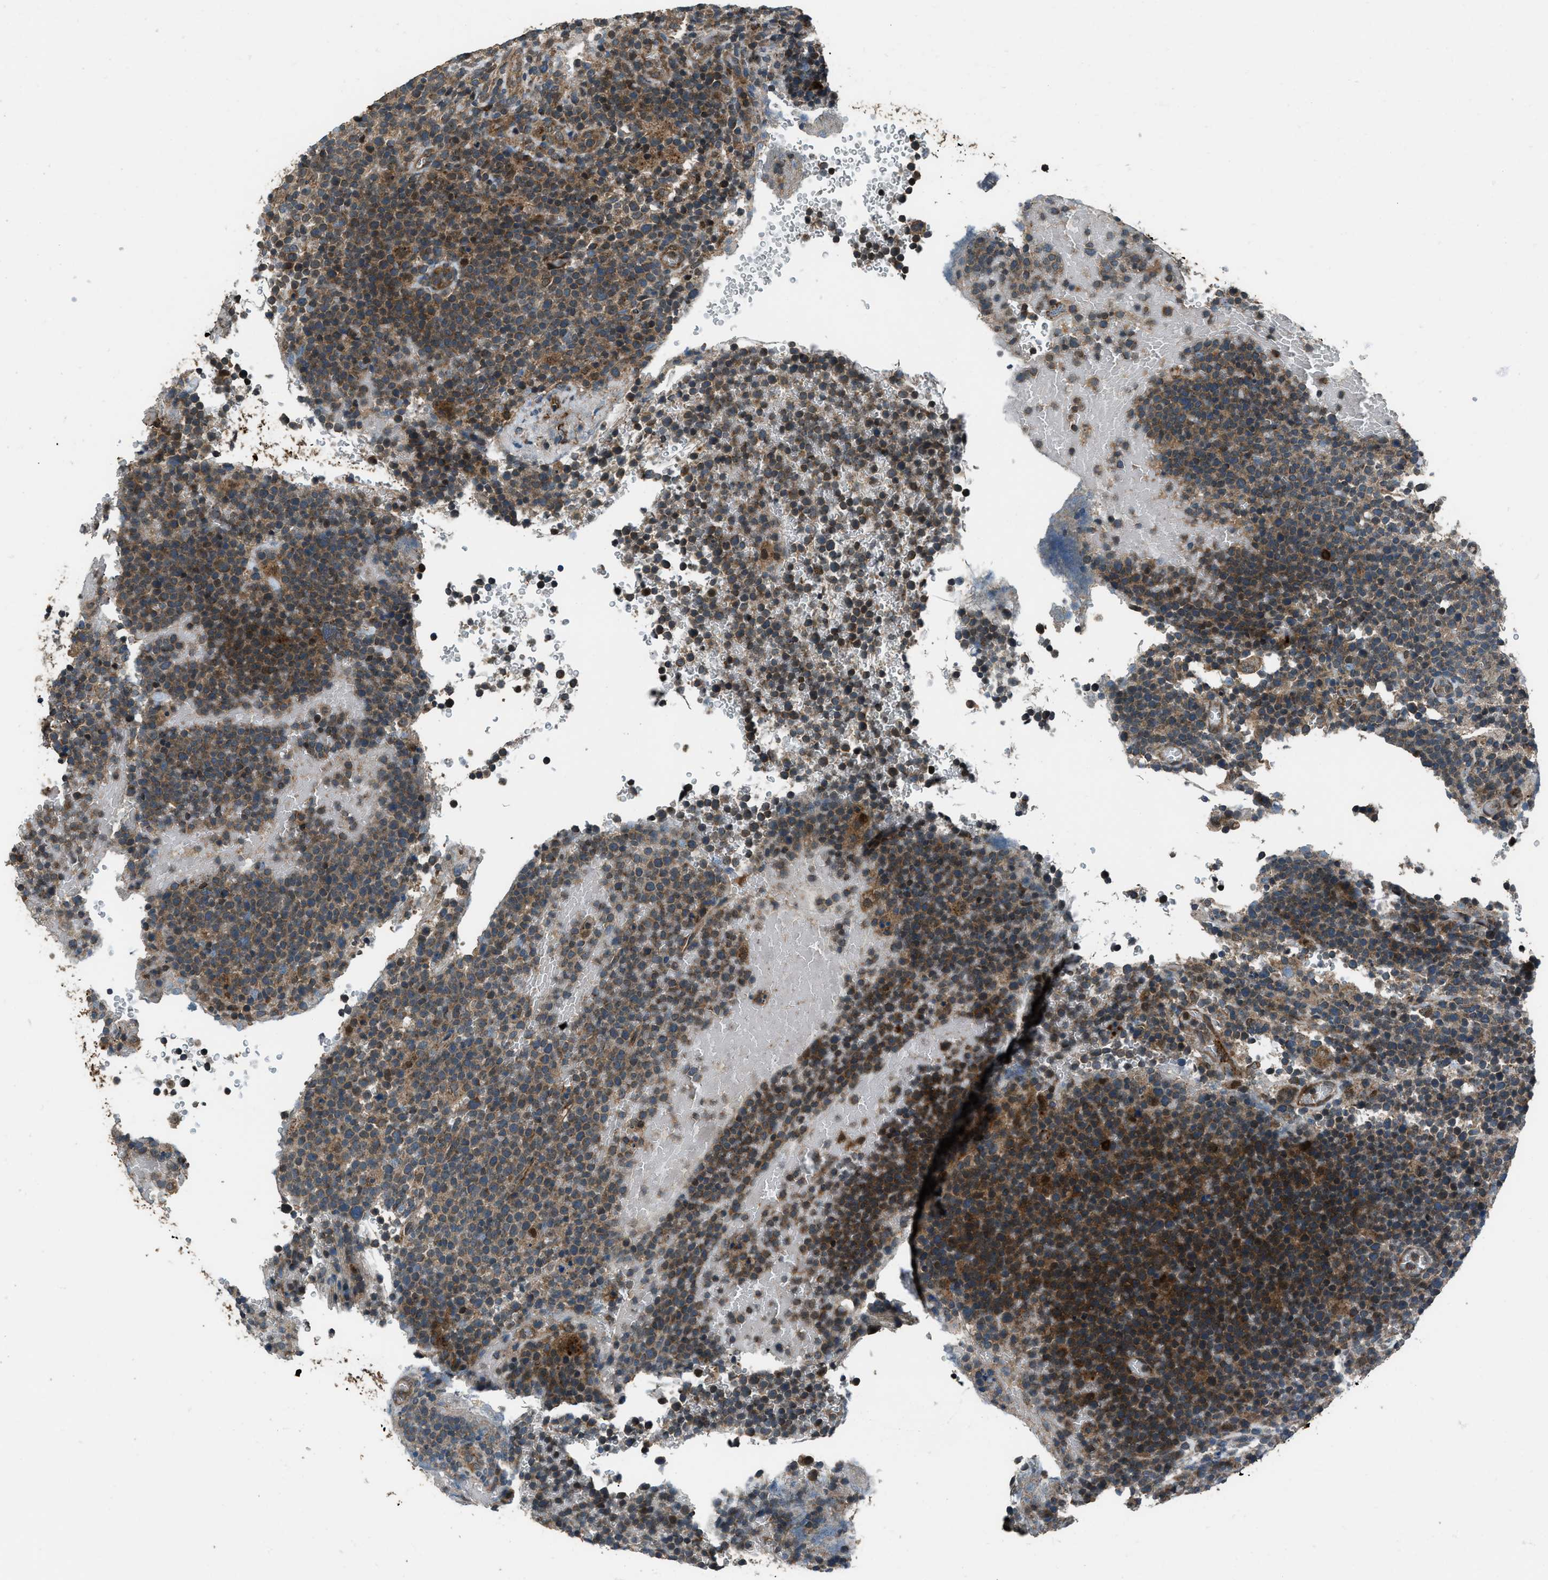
{"staining": {"intensity": "moderate", "quantity": ">75%", "location": "cytoplasmic/membranous"}, "tissue": "lymphoma", "cell_type": "Tumor cells", "image_type": "cancer", "snomed": [{"axis": "morphology", "description": "Malignant lymphoma, non-Hodgkin's type, High grade"}, {"axis": "topography", "description": "Lymph node"}], "caption": "High-power microscopy captured an immunohistochemistry photomicrograph of lymphoma, revealing moderate cytoplasmic/membranous positivity in approximately >75% of tumor cells.", "gene": "IRAK4", "patient": {"sex": "male", "age": 61}}